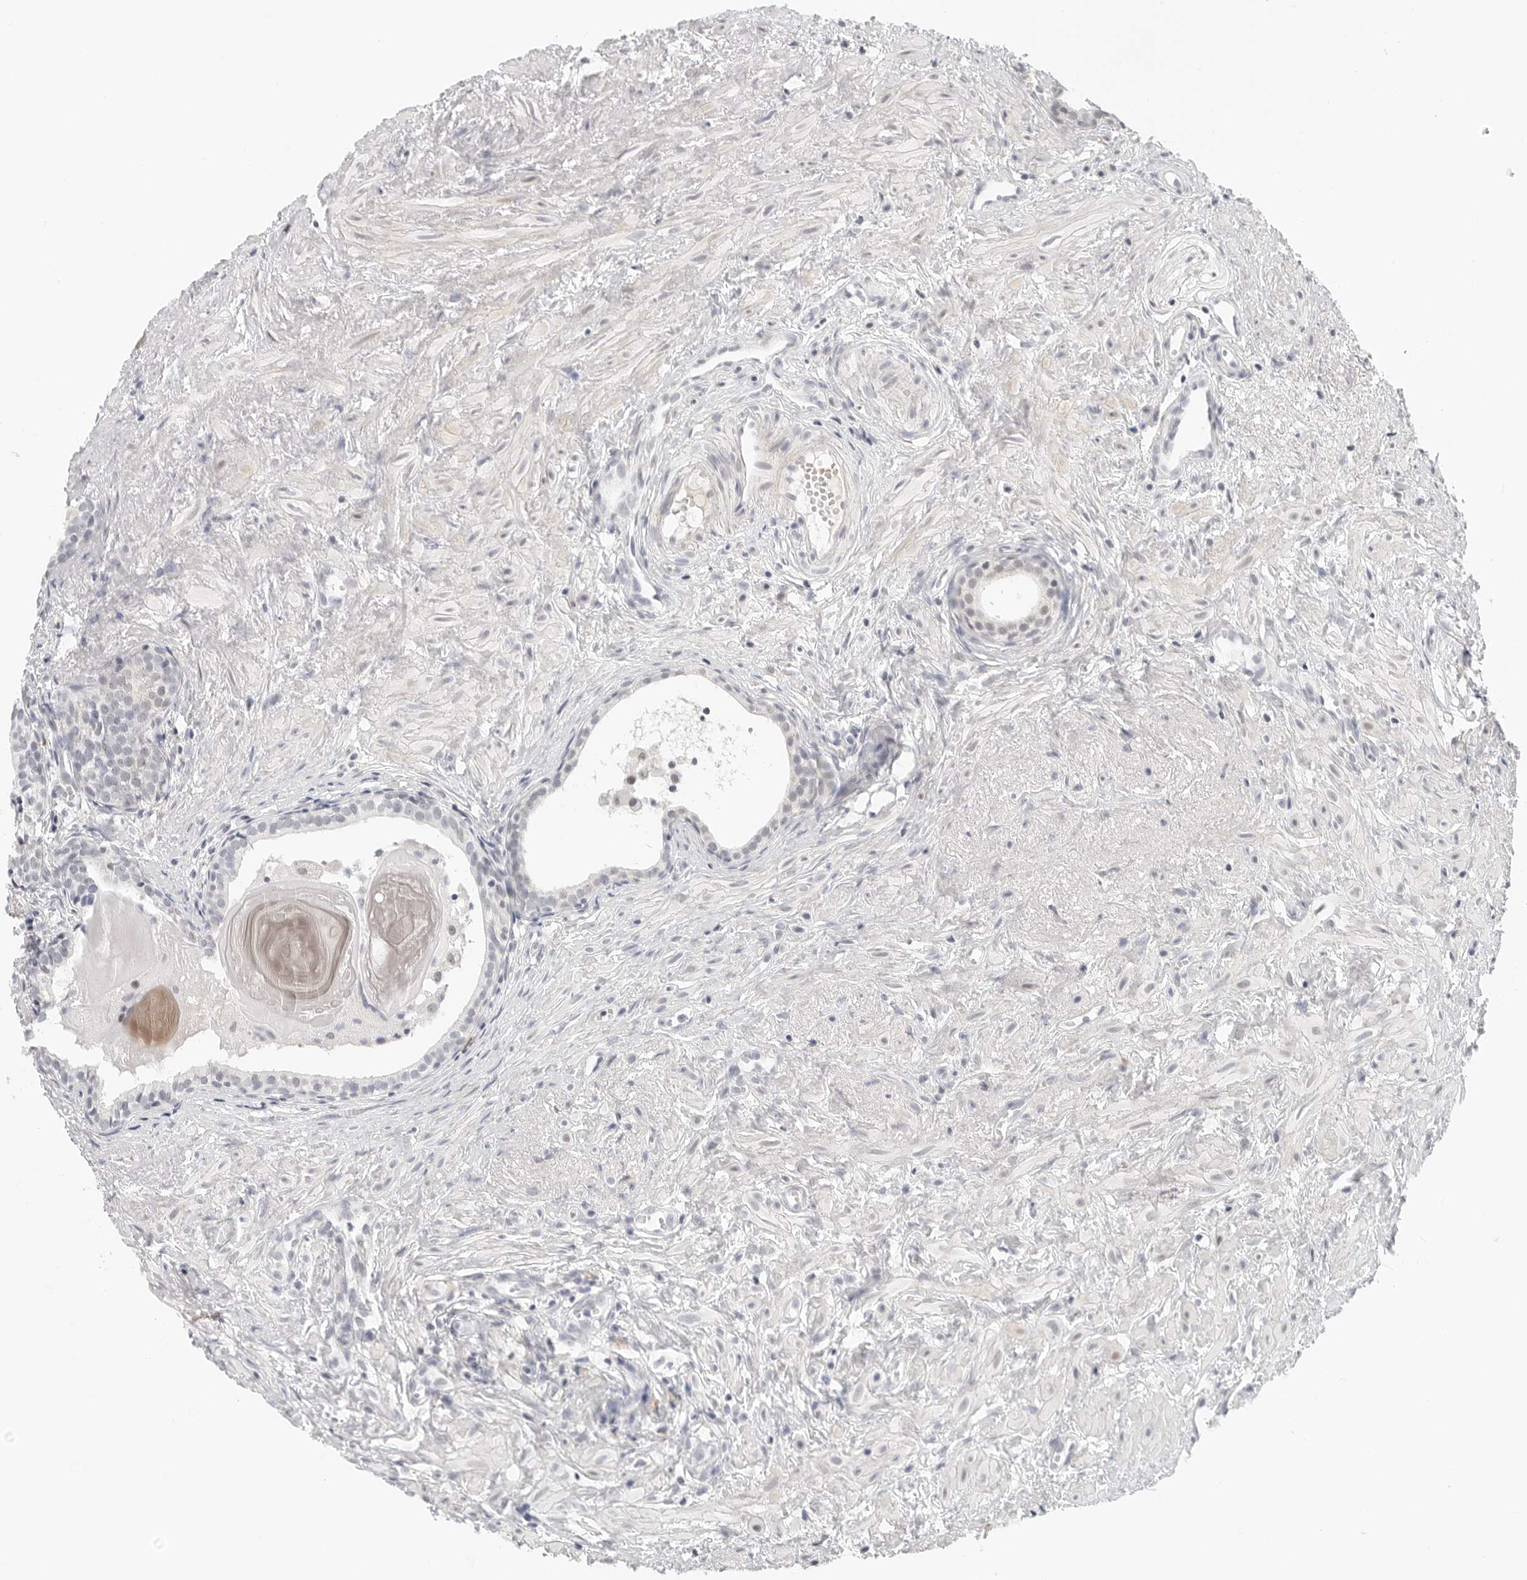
{"staining": {"intensity": "weak", "quantity": "25%-75%", "location": "nuclear"}, "tissue": "prostate cancer", "cell_type": "Tumor cells", "image_type": "cancer", "snomed": [{"axis": "morphology", "description": "Adenocarcinoma, Low grade"}, {"axis": "topography", "description": "Prostate"}], "caption": "Protein staining of prostate low-grade adenocarcinoma tissue displays weak nuclear staining in about 25%-75% of tumor cells.", "gene": "TSEN2", "patient": {"sex": "male", "age": 88}}